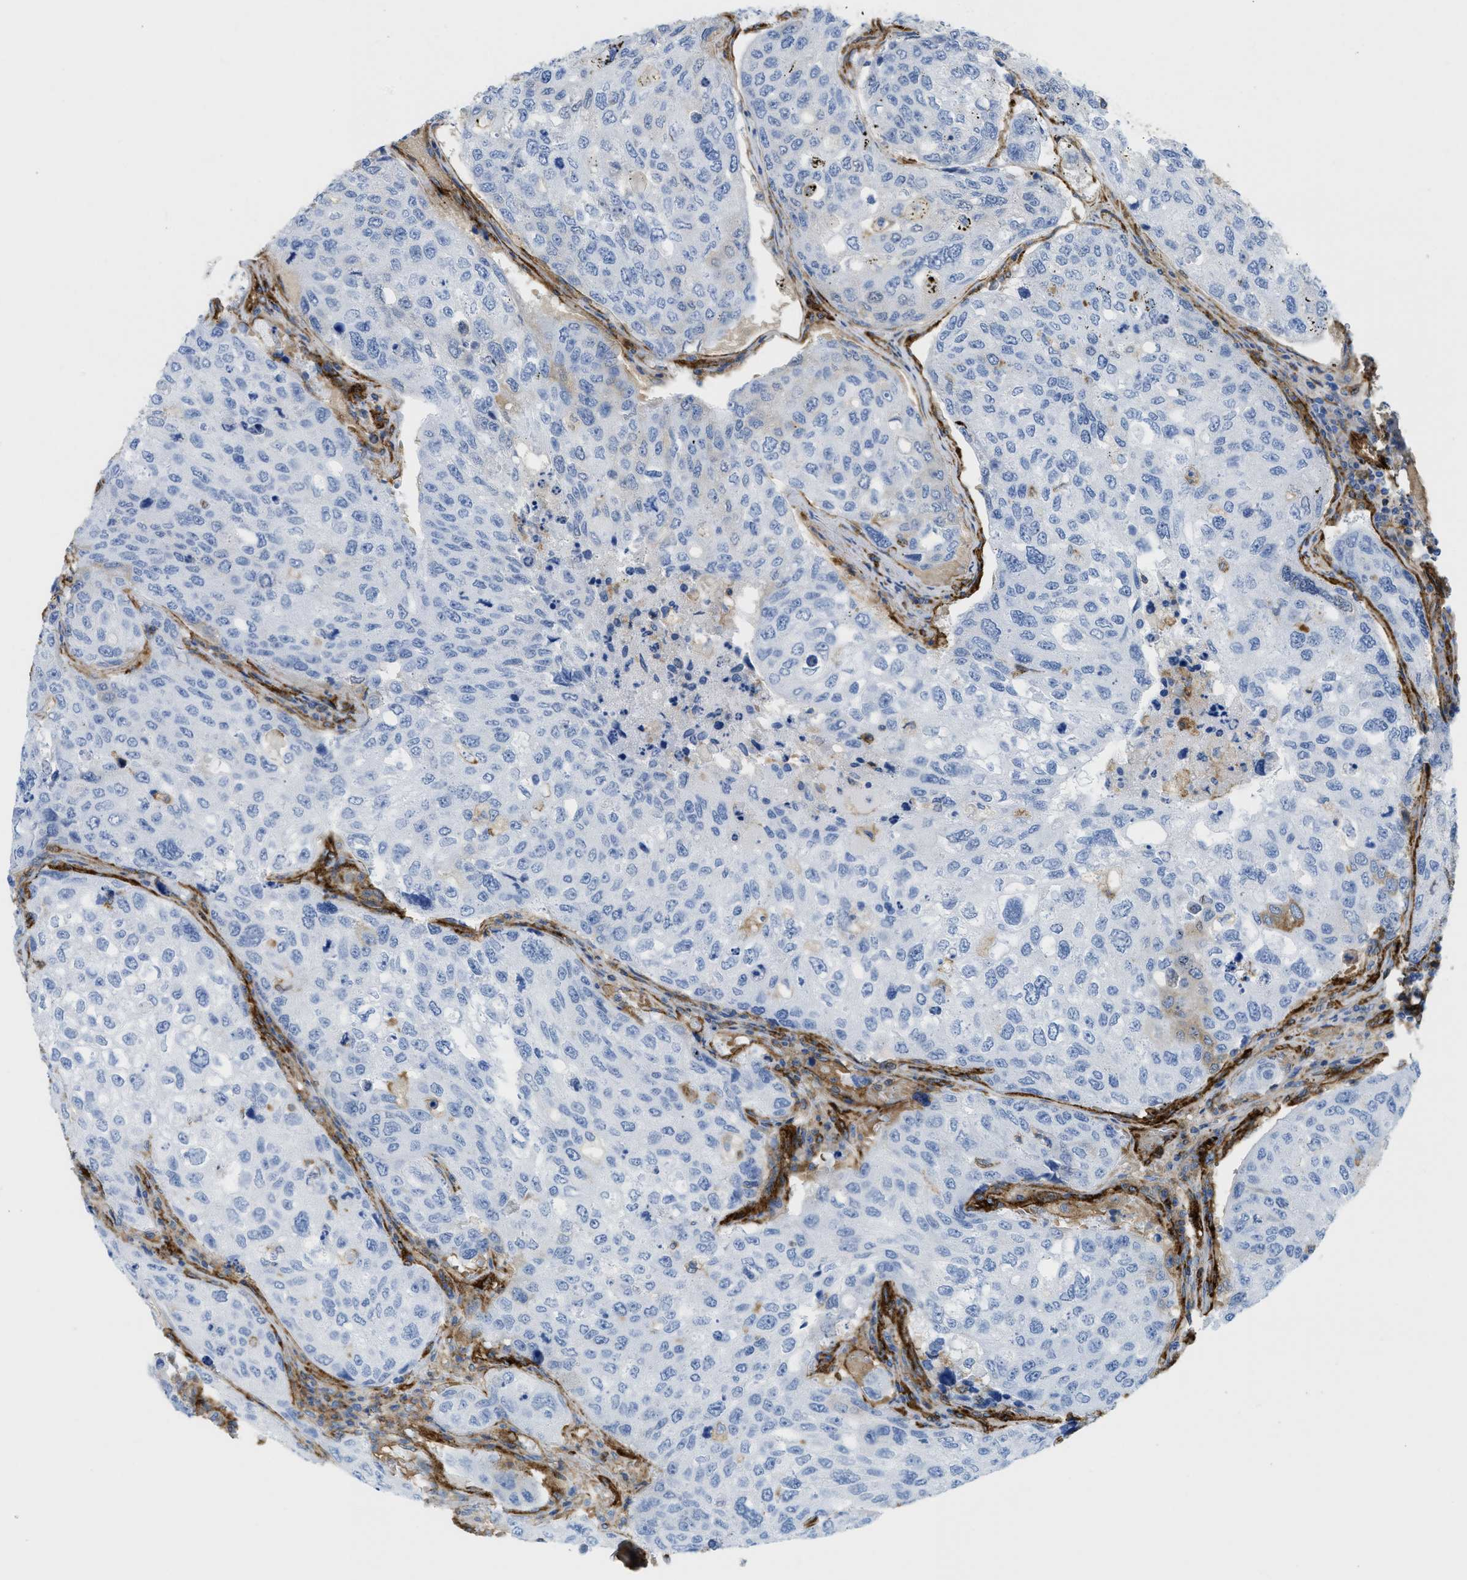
{"staining": {"intensity": "negative", "quantity": "none", "location": "none"}, "tissue": "urothelial cancer", "cell_type": "Tumor cells", "image_type": "cancer", "snomed": [{"axis": "morphology", "description": "Urothelial carcinoma, High grade"}, {"axis": "topography", "description": "Lymph node"}, {"axis": "topography", "description": "Urinary bladder"}], "caption": "IHC of high-grade urothelial carcinoma shows no positivity in tumor cells.", "gene": "HIP1", "patient": {"sex": "male", "age": 51}}